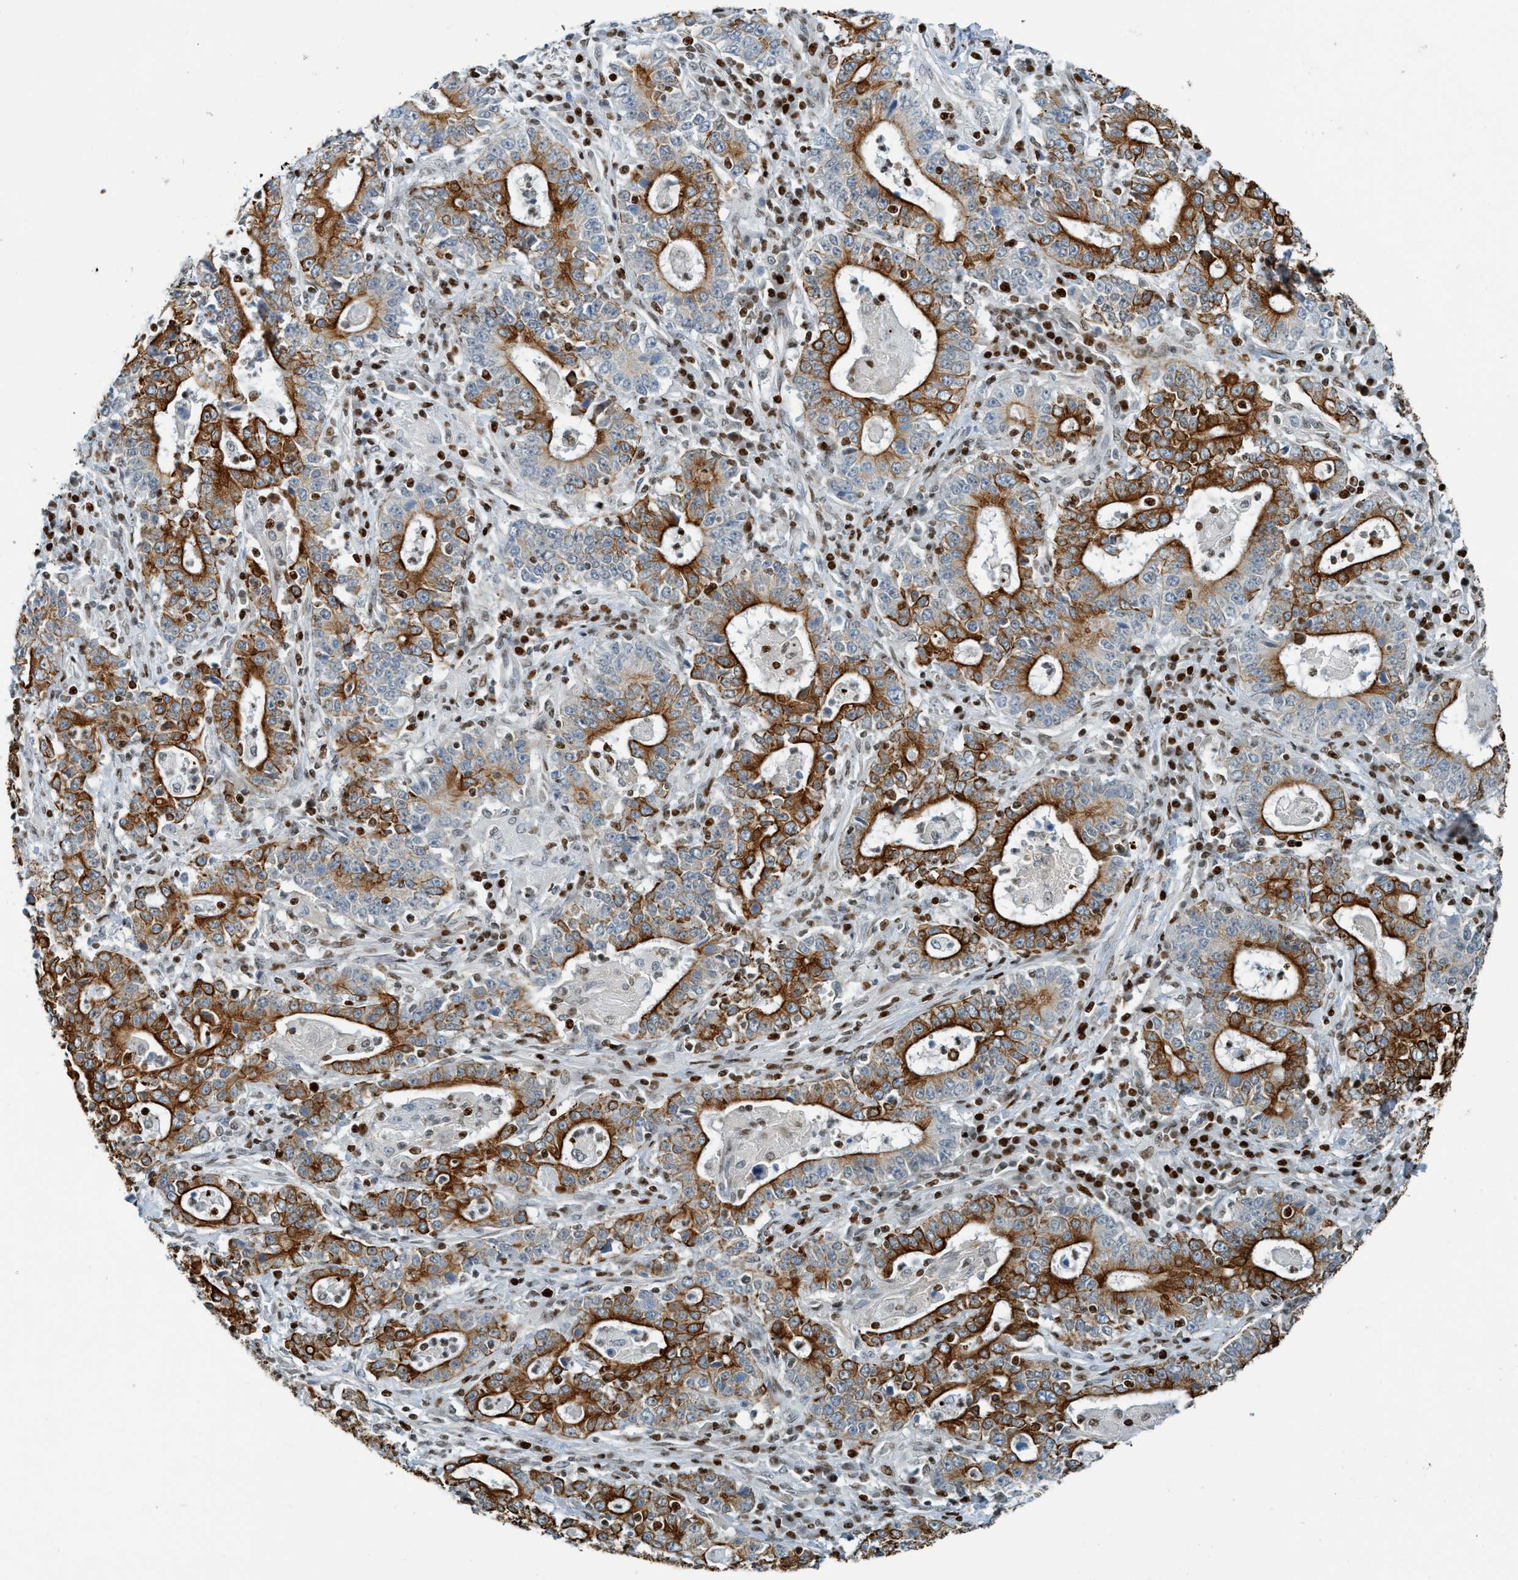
{"staining": {"intensity": "strong", "quantity": ">75%", "location": "cytoplasmic/membranous"}, "tissue": "stomach cancer", "cell_type": "Tumor cells", "image_type": "cancer", "snomed": [{"axis": "morphology", "description": "Normal tissue, NOS"}, {"axis": "morphology", "description": "Adenocarcinoma, NOS"}, {"axis": "topography", "description": "Stomach, upper"}, {"axis": "topography", "description": "Stomach"}], "caption": "Stomach adenocarcinoma was stained to show a protein in brown. There is high levels of strong cytoplasmic/membranous expression in approximately >75% of tumor cells. The staining is performed using DAB (3,3'-diaminobenzidine) brown chromogen to label protein expression. The nuclei are counter-stained blue using hematoxylin.", "gene": "SH3D19", "patient": {"sex": "male", "age": 59}}